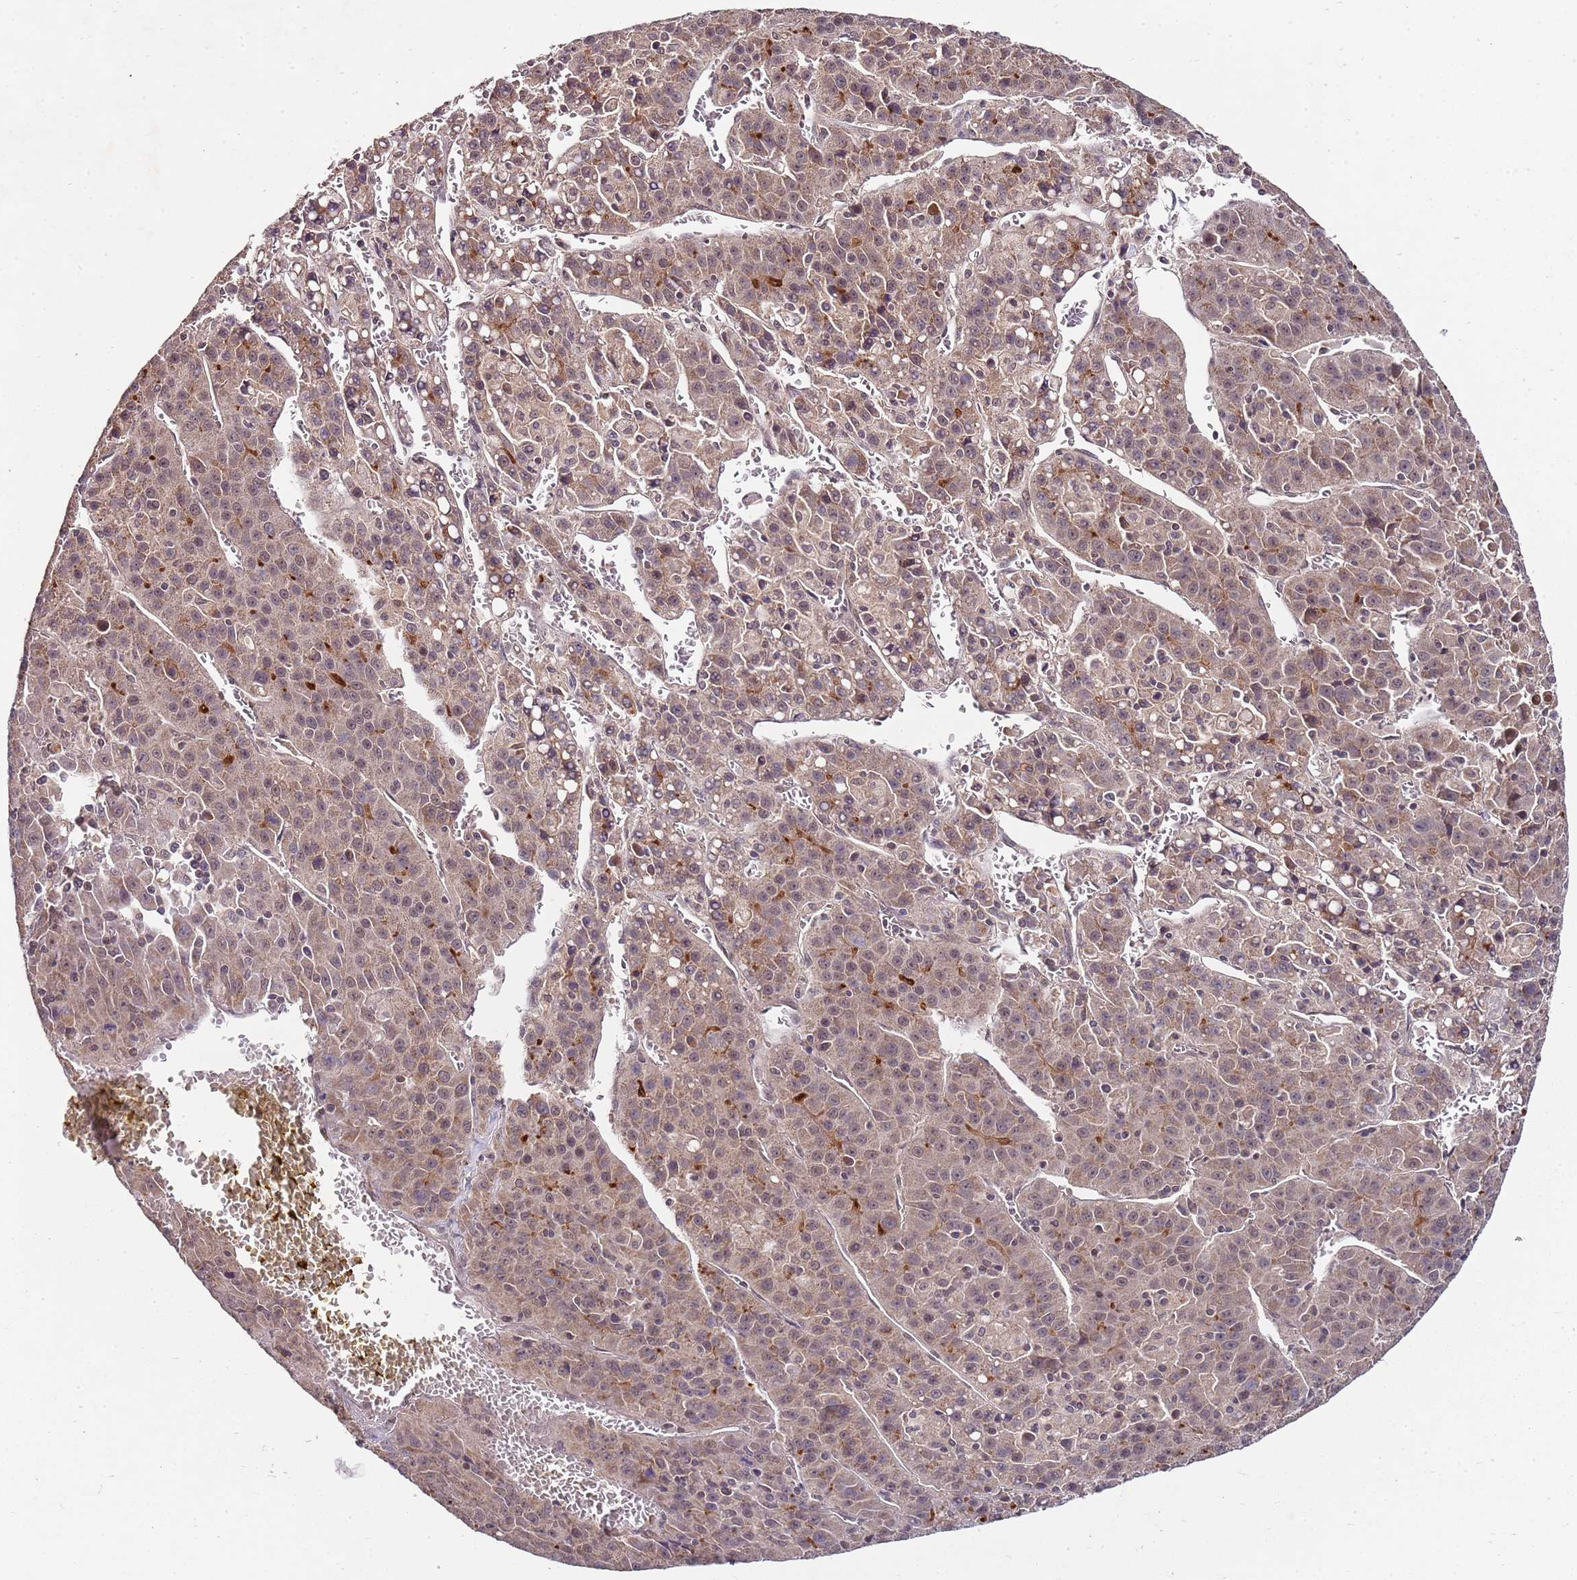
{"staining": {"intensity": "moderate", "quantity": "<25%", "location": "cytoplasmic/membranous"}, "tissue": "liver cancer", "cell_type": "Tumor cells", "image_type": "cancer", "snomed": [{"axis": "morphology", "description": "Carcinoma, Hepatocellular, NOS"}, {"axis": "topography", "description": "Liver"}], "caption": "High-power microscopy captured an immunohistochemistry micrograph of liver cancer, revealing moderate cytoplasmic/membranous staining in about <25% of tumor cells.", "gene": "LIN37", "patient": {"sex": "female", "age": 53}}